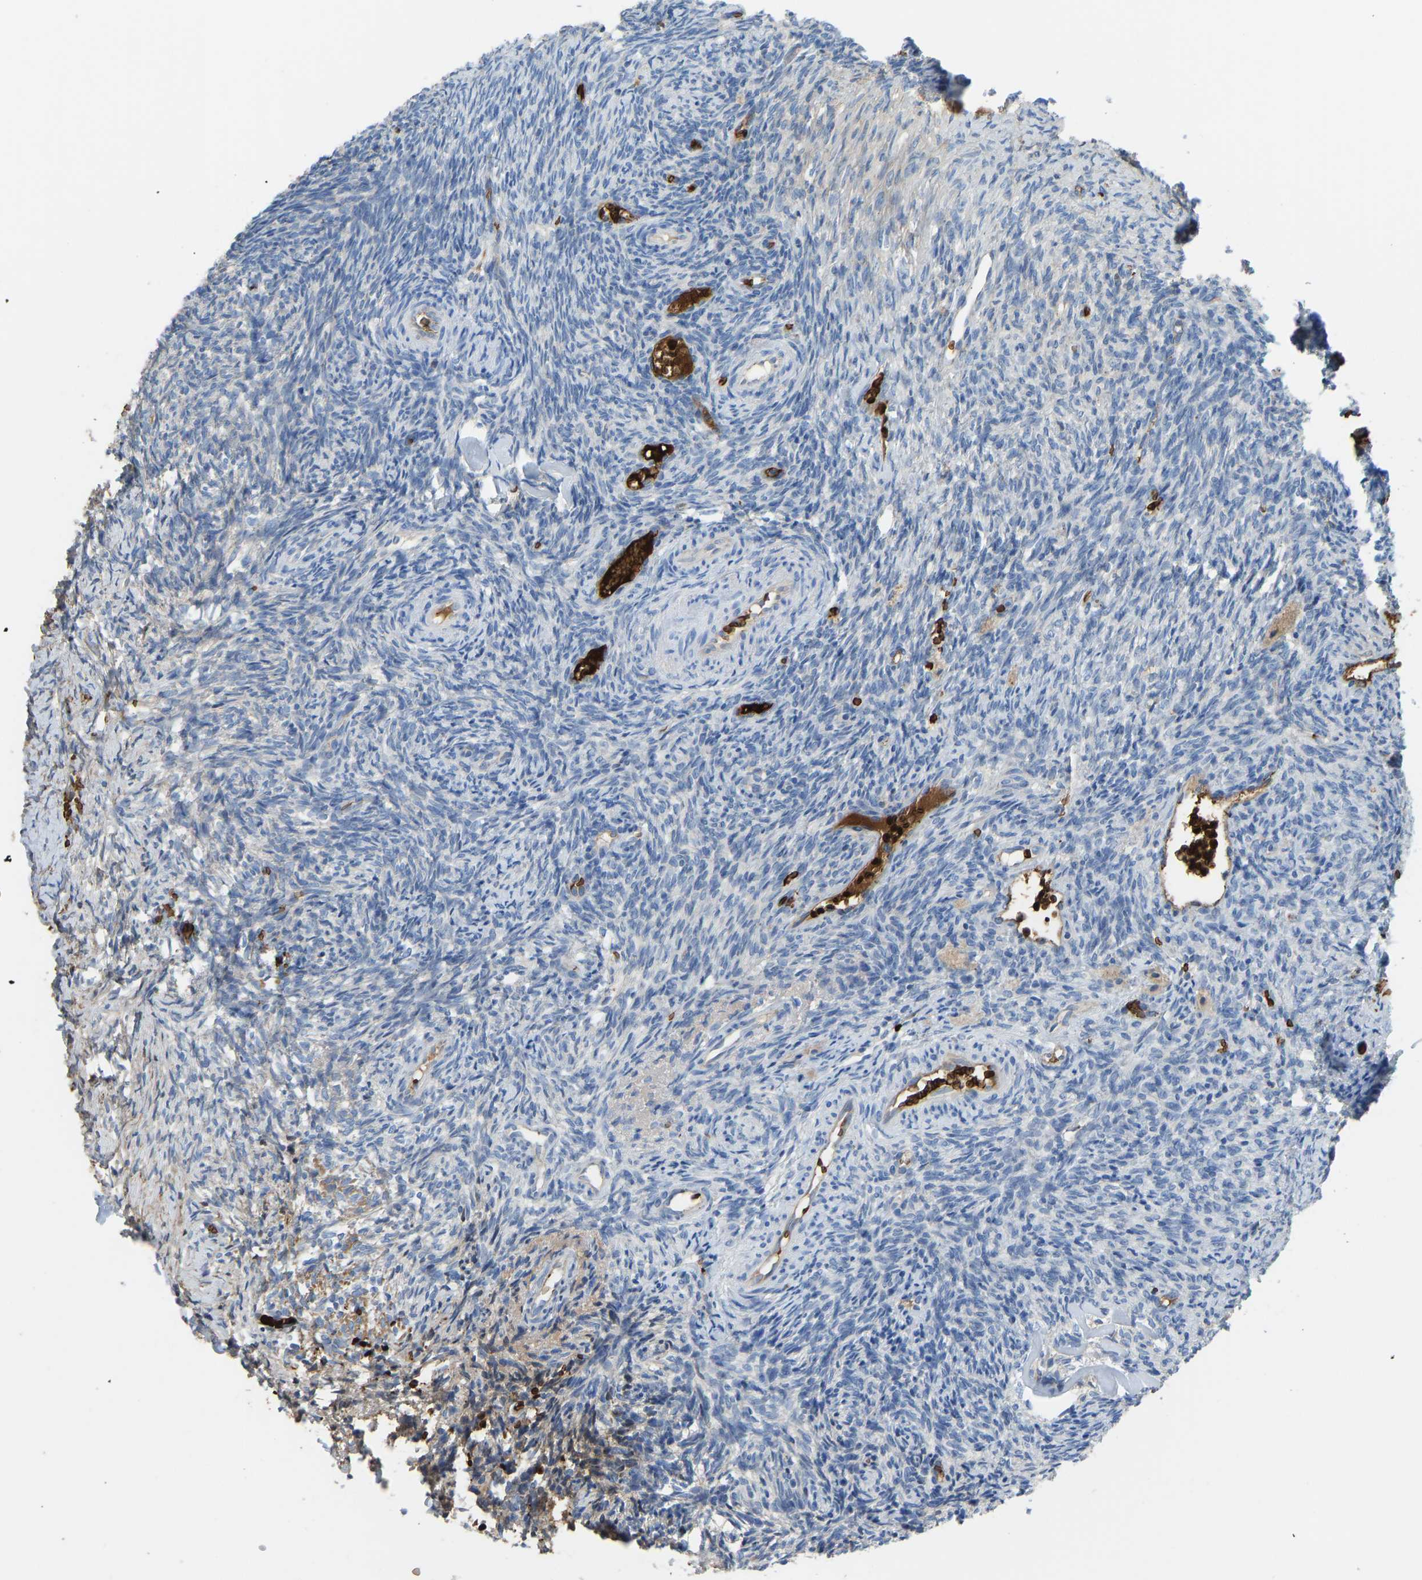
{"staining": {"intensity": "weak", "quantity": "25%-75%", "location": "cytoplasmic/membranous"}, "tissue": "ovary", "cell_type": "Follicle cells", "image_type": "normal", "snomed": [{"axis": "morphology", "description": "Normal tissue, NOS"}, {"axis": "topography", "description": "Ovary"}], "caption": "IHC staining of unremarkable ovary, which reveals low levels of weak cytoplasmic/membranous expression in approximately 25%-75% of follicle cells indicating weak cytoplasmic/membranous protein positivity. The staining was performed using DAB (3,3'-diaminobenzidine) (brown) for protein detection and nuclei were counterstained in hematoxylin (blue).", "gene": "PIGS", "patient": {"sex": "female", "age": 41}}